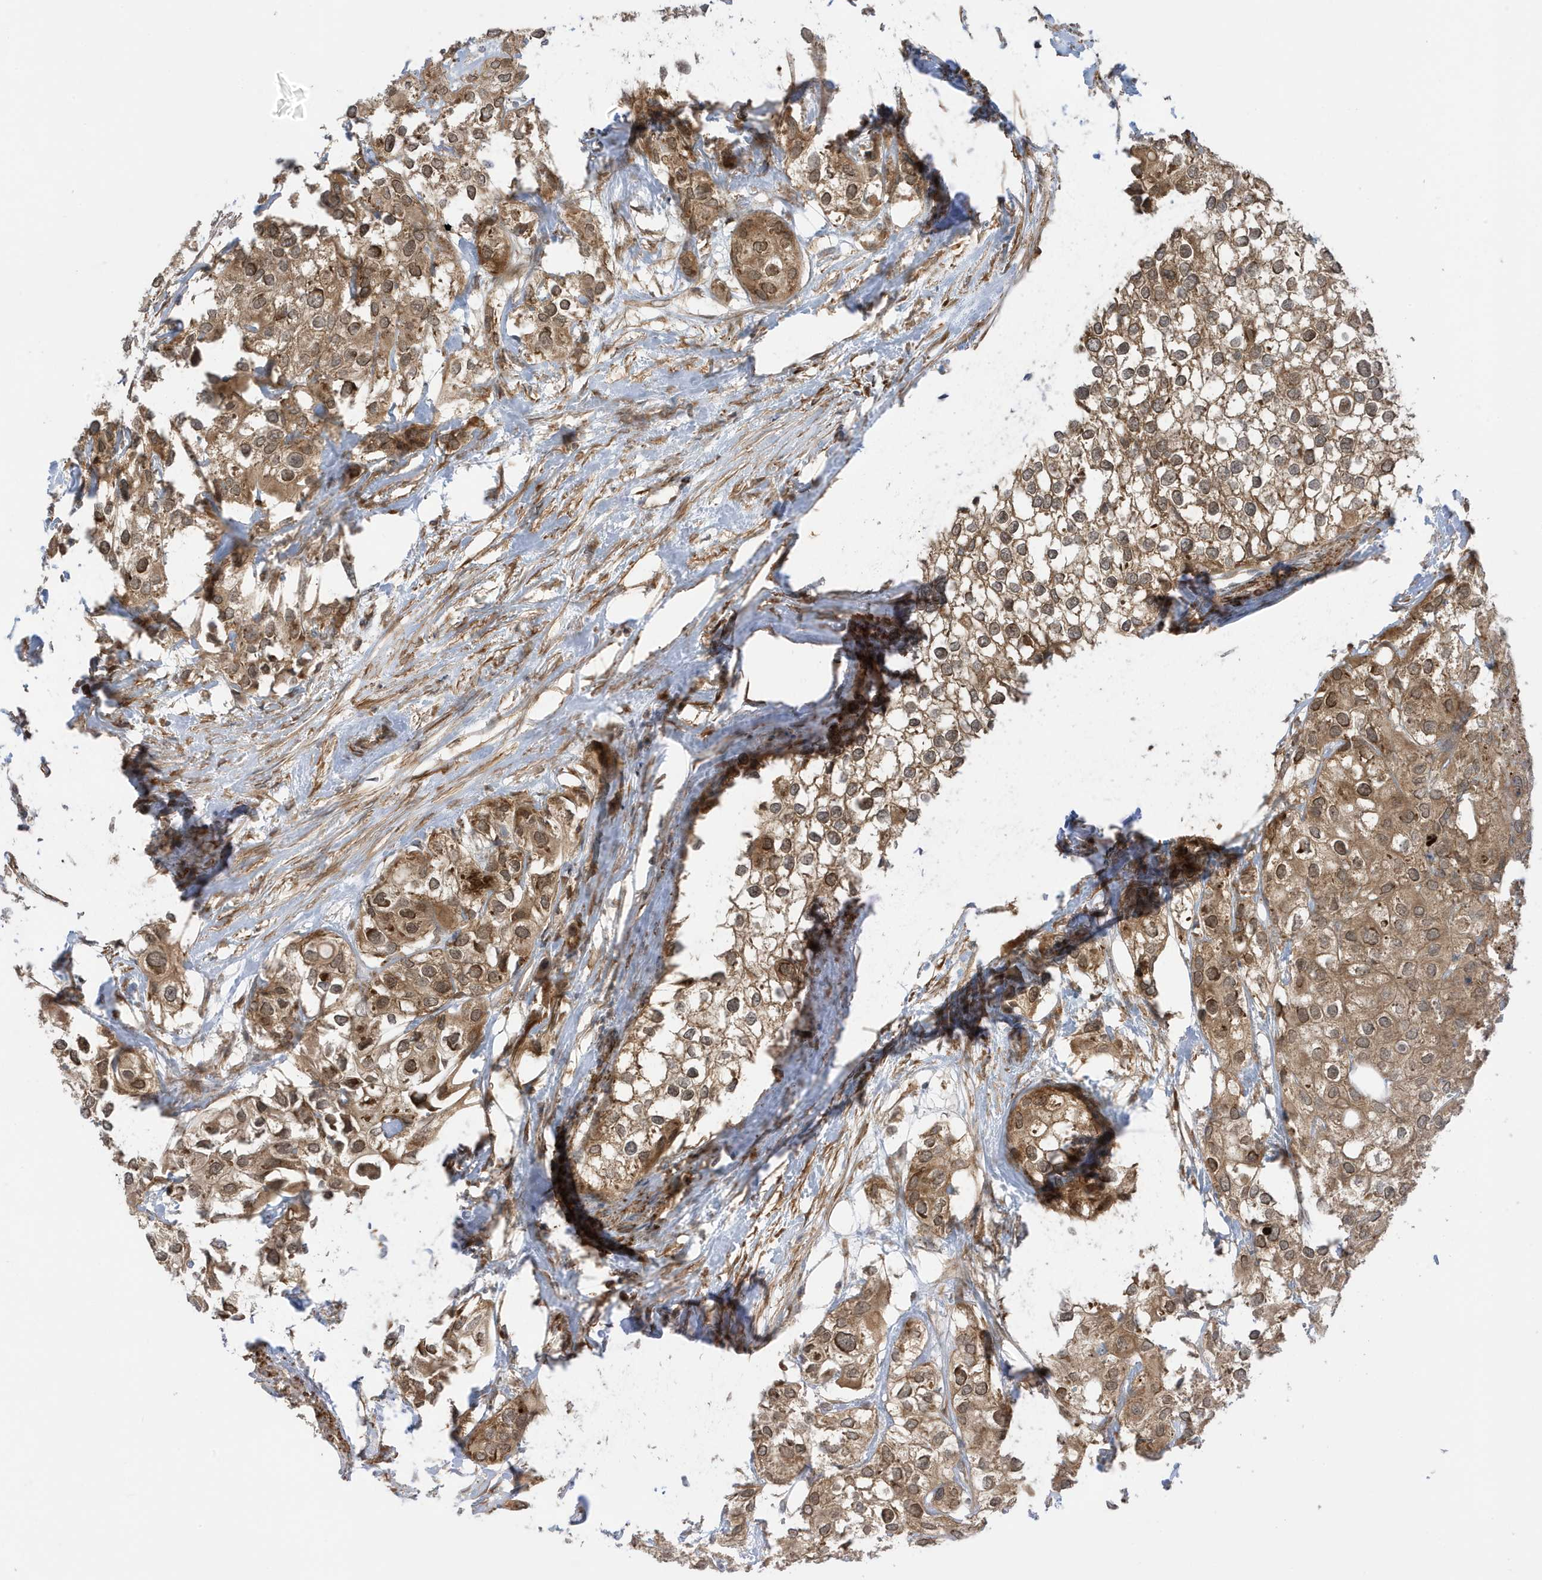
{"staining": {"intensity": "moderate", "quantity": ">75%", "location": "cytoplasmic/membranous,nuclear"}, "tissue": "urothelial cancer", "cell_type": "Tumor cells", "image_type": "cancer", "snomed": [{"axis": "morphology", "description": "Urothelial carcinoma, High grade"}, {"axis": "topography", "description": "Urinary bladder"}], "caption": "Moderate cytoplasmic/membranous and nuclear positivity for a protein is seen in approximately >75% of tumor cells of urothelial carcinoma (high-grade) using IHC.", "gene": "DHX36", "patient": {"sex": "male", "age": 64}}